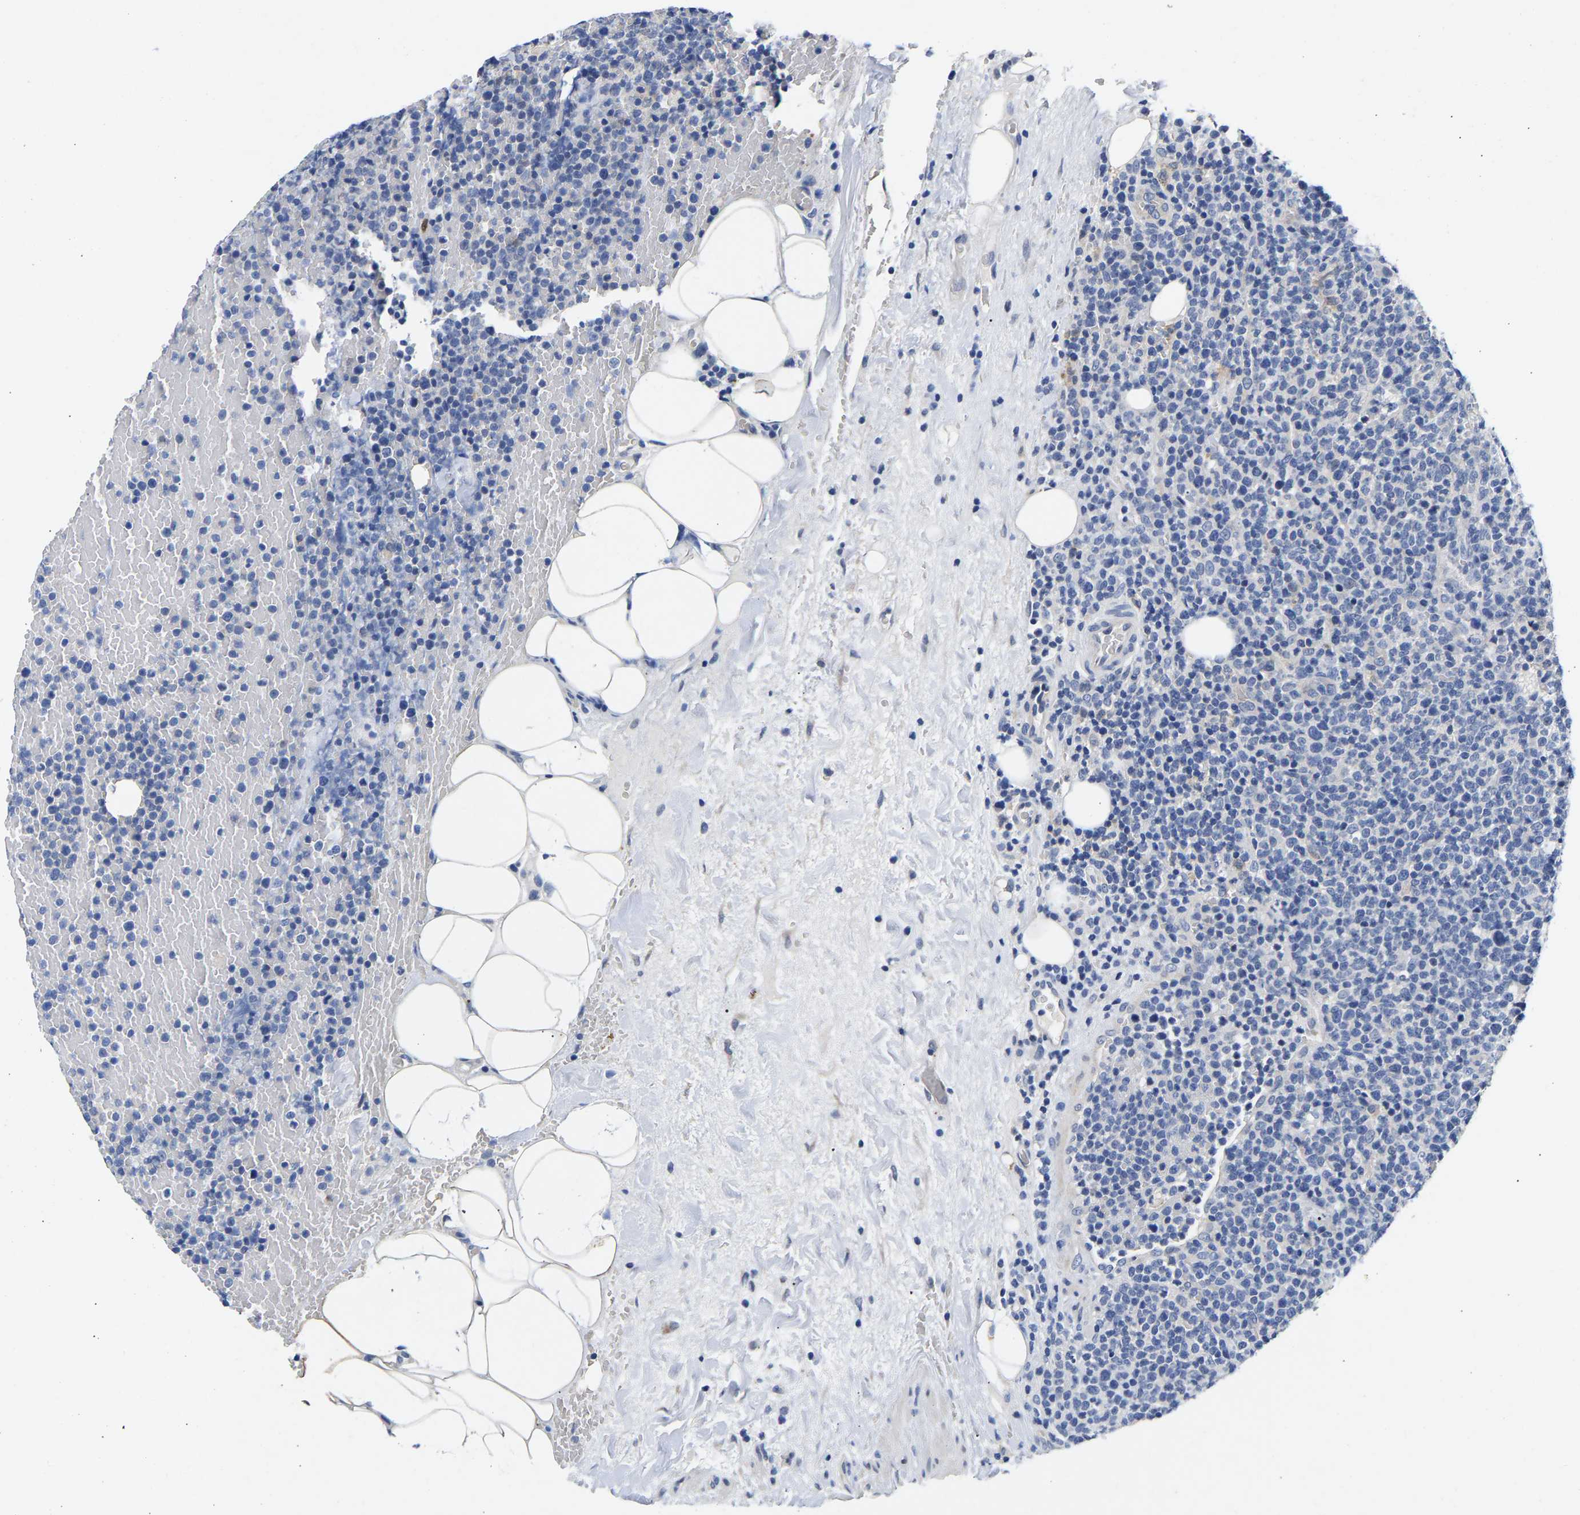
{"staining": {"intensity": "negative", "quantity": "none", "location": "none"}, "tissue": "lymphoma", "cell_type": "Tumor cells", "image_type": "cancer", "snomed": [{"axis": "morphology", "description": "Malignant lymphoma, non-Hodgkin's type, High grade"}, {"axis": "topography", "description": "Lymph node"}], "caption": "This is a micrograph of IHC staining of lymphoma, which shows no expression in tumor cells.", "gene": "CCDC6", "patient": {"sex": "male", "age": 61}}